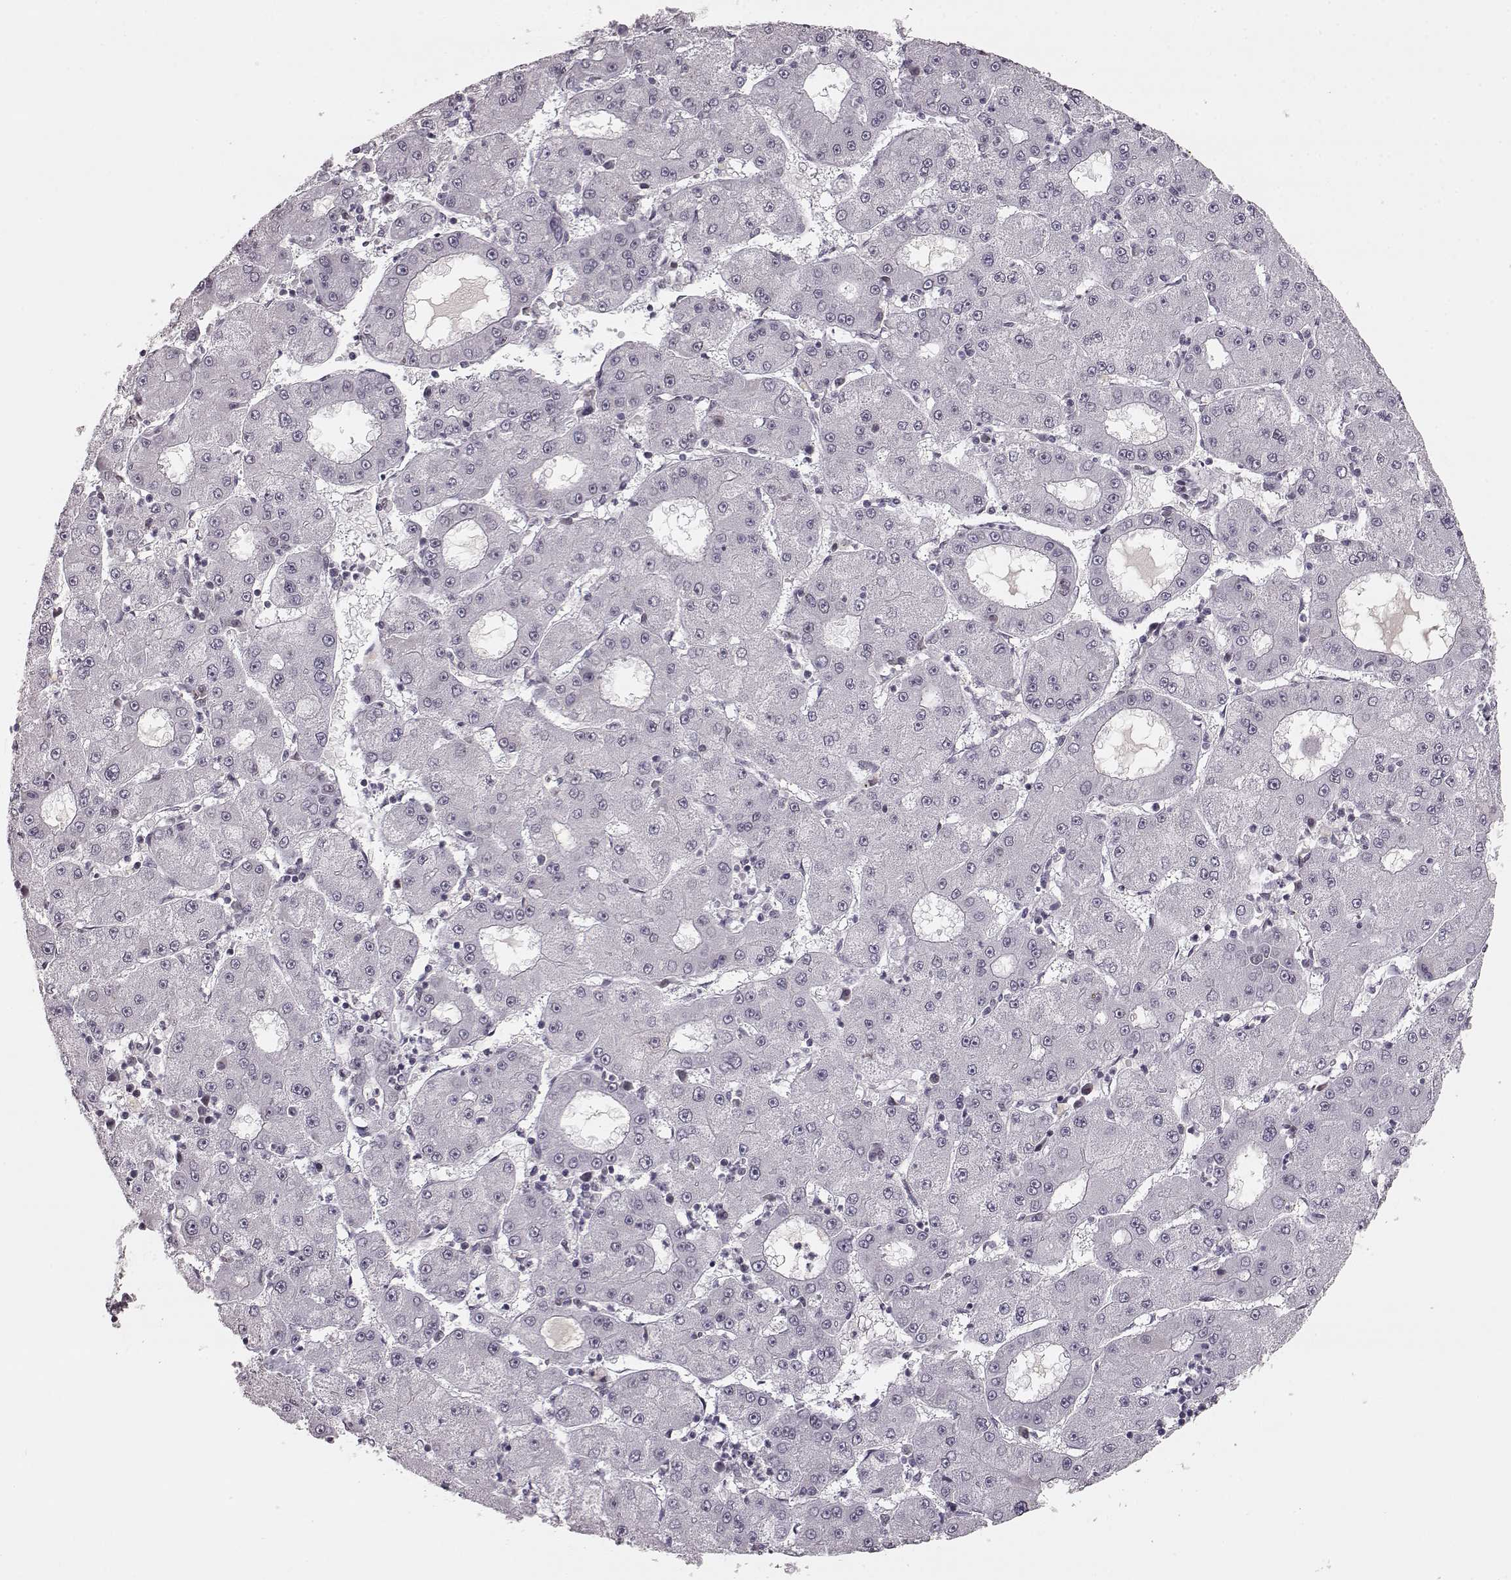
{"staining": {"intensity": "negative", "quantity": "none", "location": "none"}, "tissue": "liver cancer", "cell_type": "Tumor cells", "image_type": "cancer", "snomed": [{"axis": "morphology", "description": "Carcinoma, Hepatocellular, NOS"}, {"axis": "topography", "description": "Liver"}], "caption": "Immunohistochemistry (IHC) histopathology image of human hepatocellular carcinoma (liver) stained for a protein (brown), which reveals no expression in tumor cells. (DAB (3,3'-diaminobenzidine) IHC, high magnification).", "gene": "DCAF12", "patient": {"sex": "male", "age": 73}}